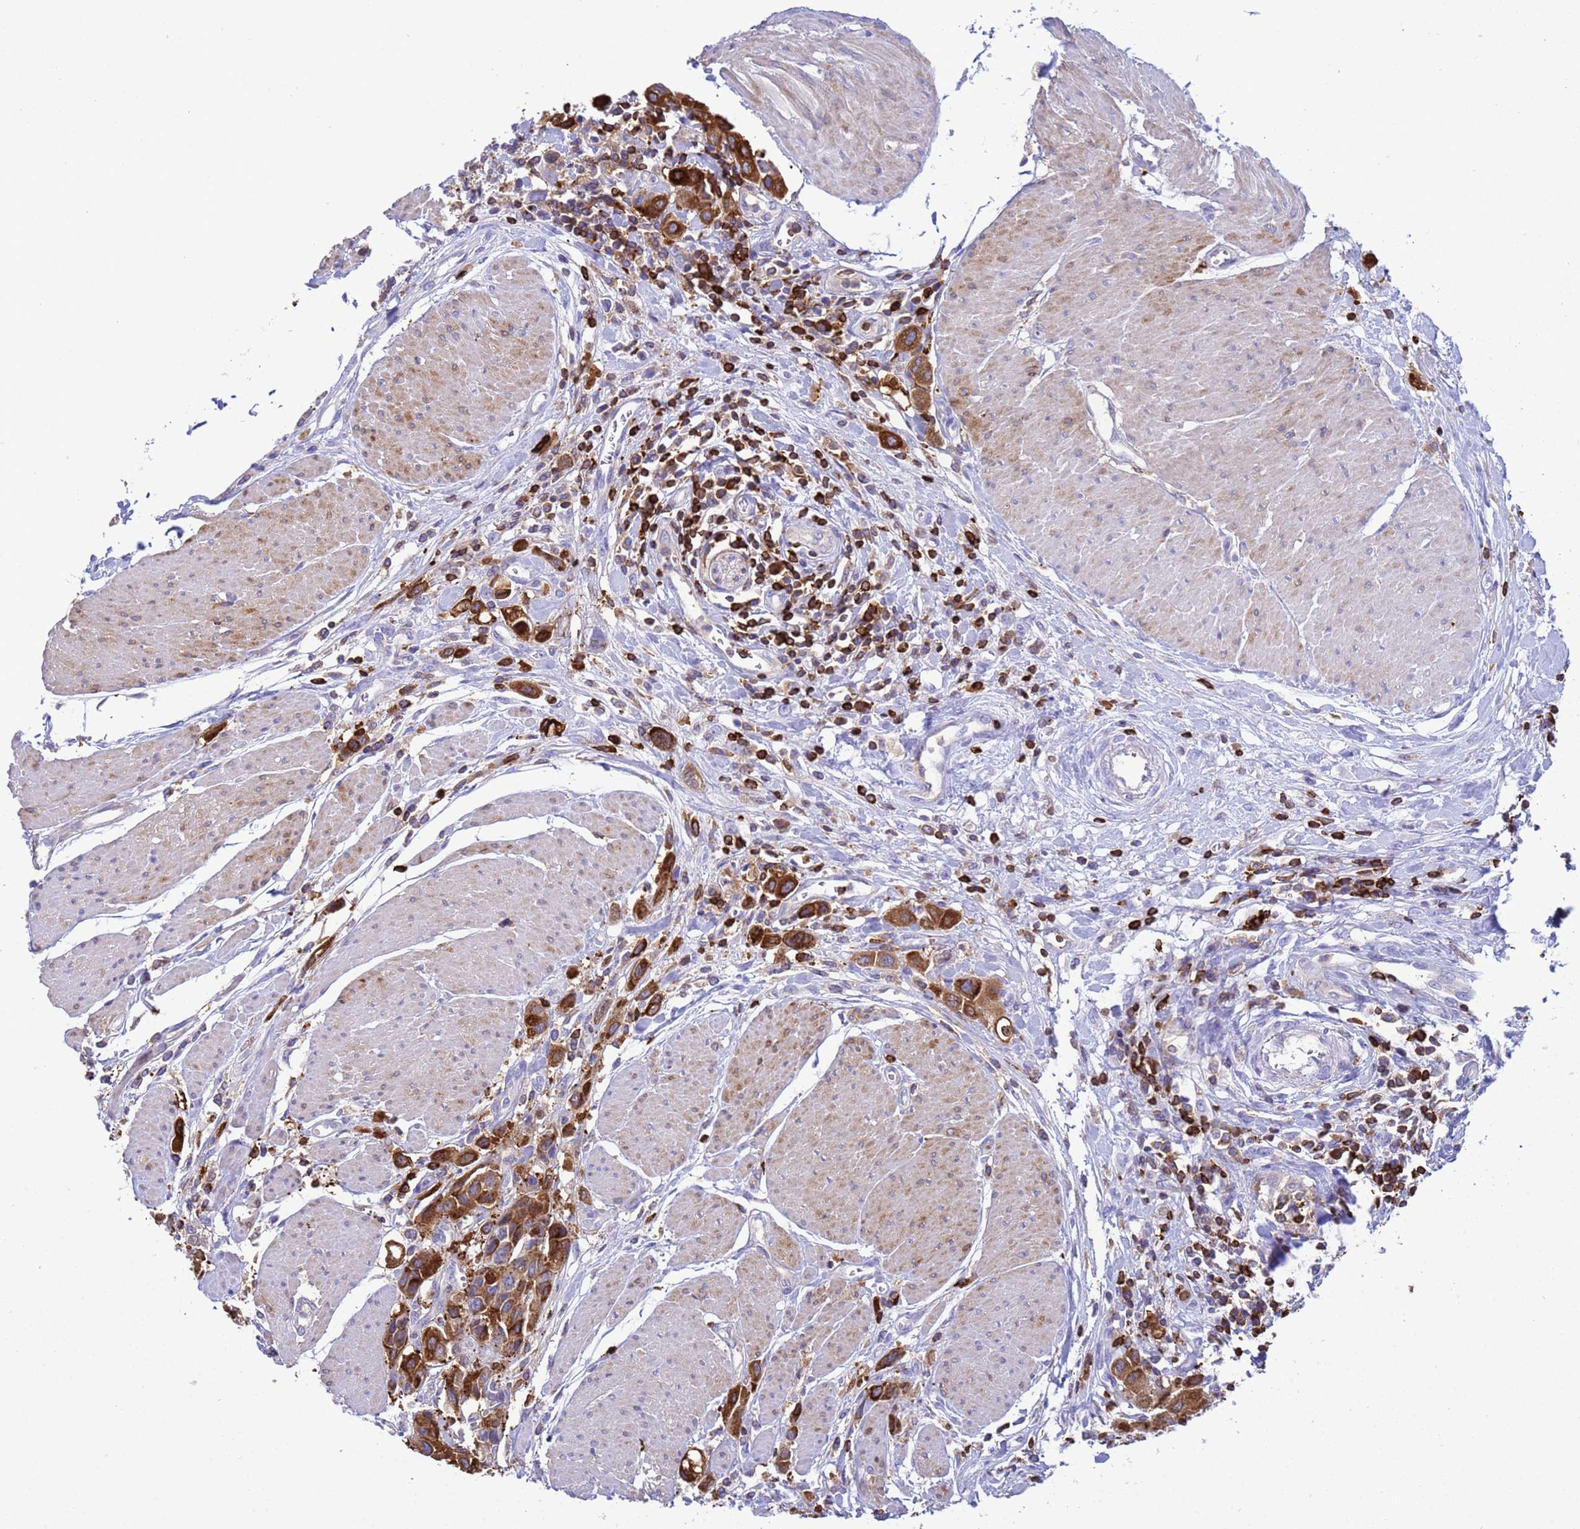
{"staining": {"intensity": "strong", "quantity": ">75%", "location": "cytoplasmic/membranous"}, "tissue": "urothelial cancer", "cell_type": "Tumor cells", "image_type": "cancer", "snomed": [{"axis": "morphology", "description": "Urothelial carcinoma, High grade"}, {"axis": "topography", "description": "Urinary bladder"}], "caption": "Urothelial cancer stained with DAB (3,3'-diaminobenzidine) IHC exhibits high levels of strong cytoplasmic/membranous expression in approximately >75% of tumor cells.", "gene": "EZR", "patient": {"sex": "male", "age": 50}}